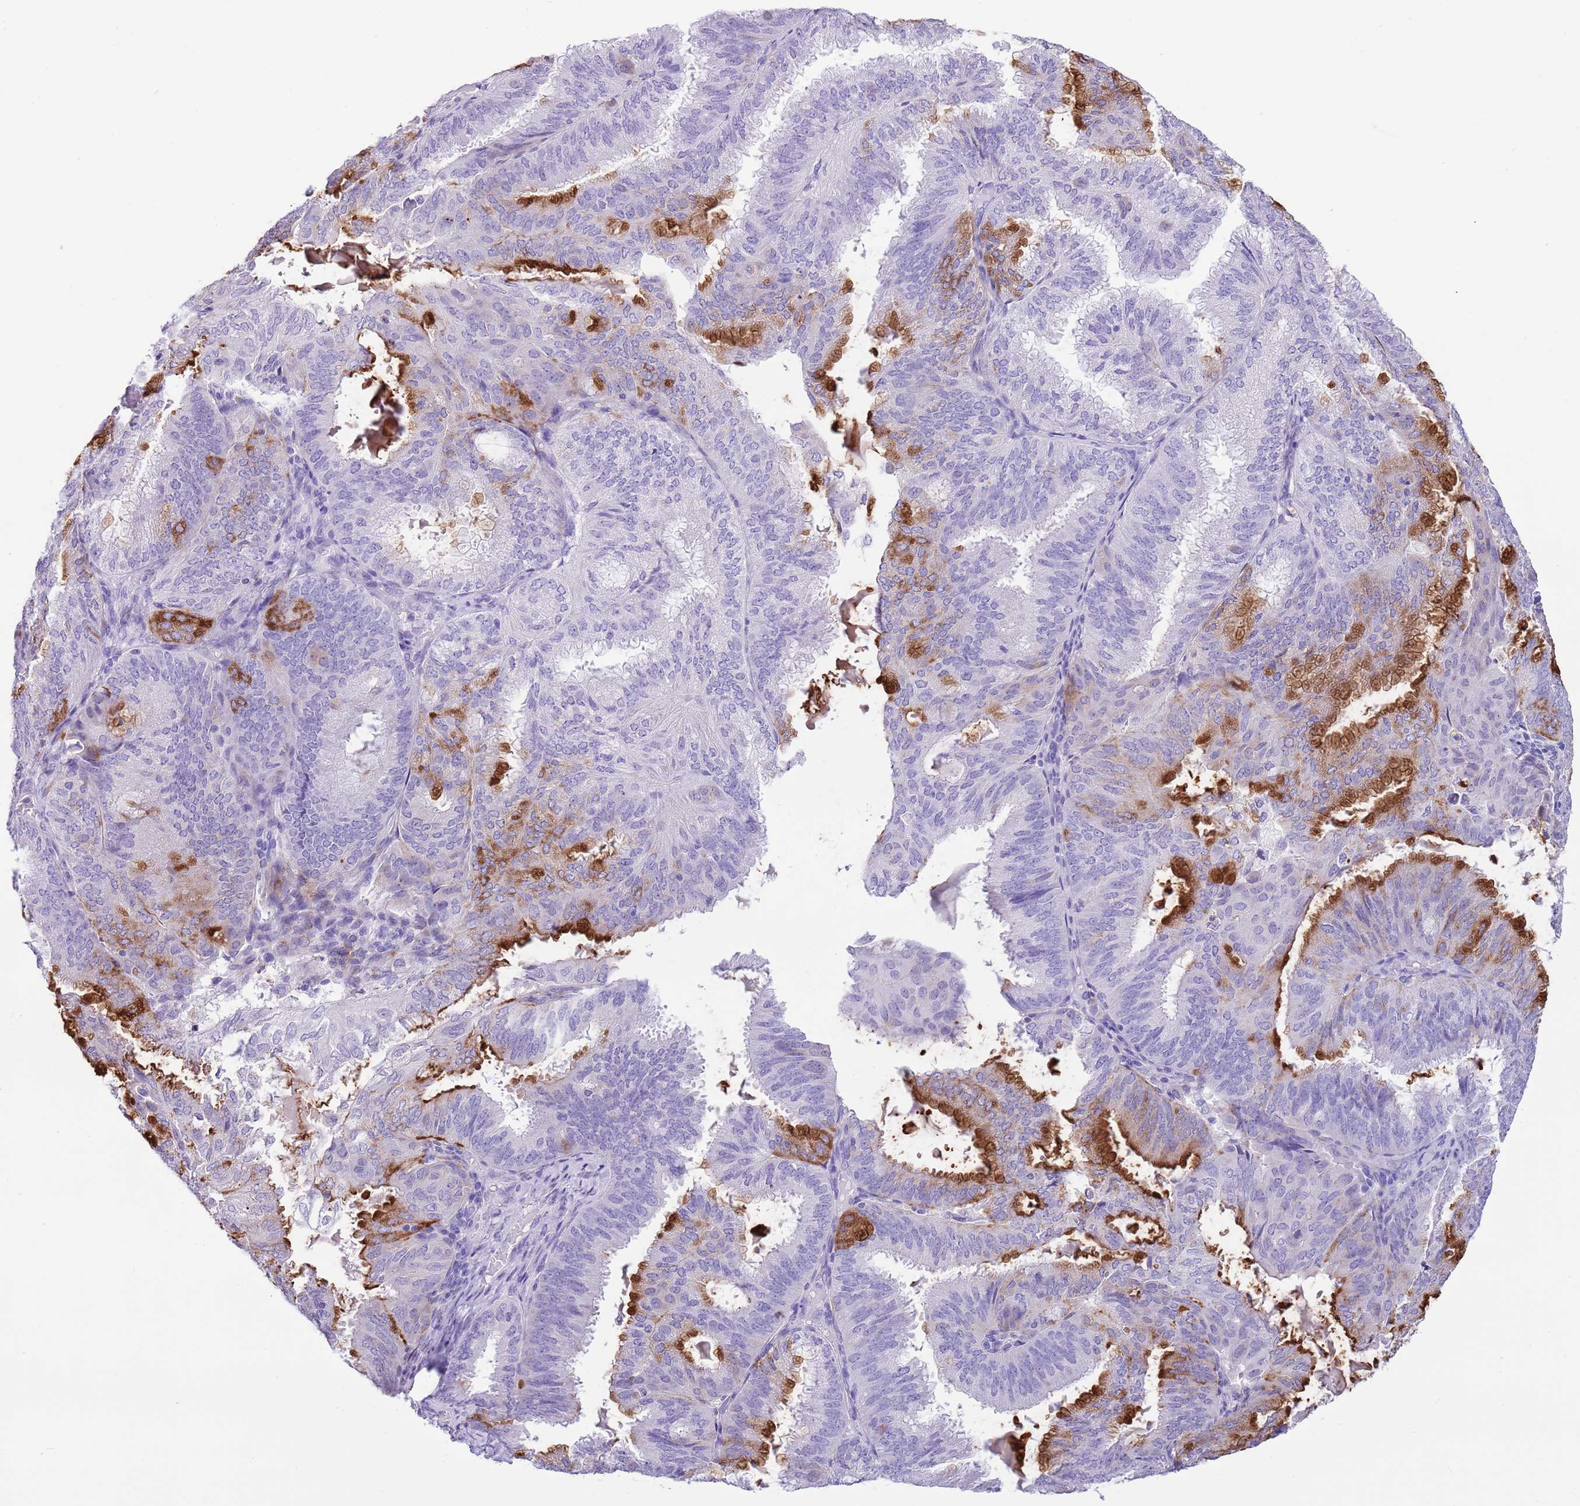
{"staining": {"intensity": "strong", "quantity": "25%-75%", "location": "cytoplasmic/membranous"}, "tissue": "endometrial cancer", "cell_type": "Tumor cells", "image_type": "cancer", "snomed": [{"axis": "morphology", "description": "Adenocarcinoma, NOS"}, {"axis": "topography", "description": "Endometrium"}], "caption": "The photomicrograph reveals a brown stain indicating the presence of a protein in the cytoplasmic/membranous of tumor cells in endometrial cancer.", "gene": "OR2Z1", "patient": {"sex": "female", "age": 49}}